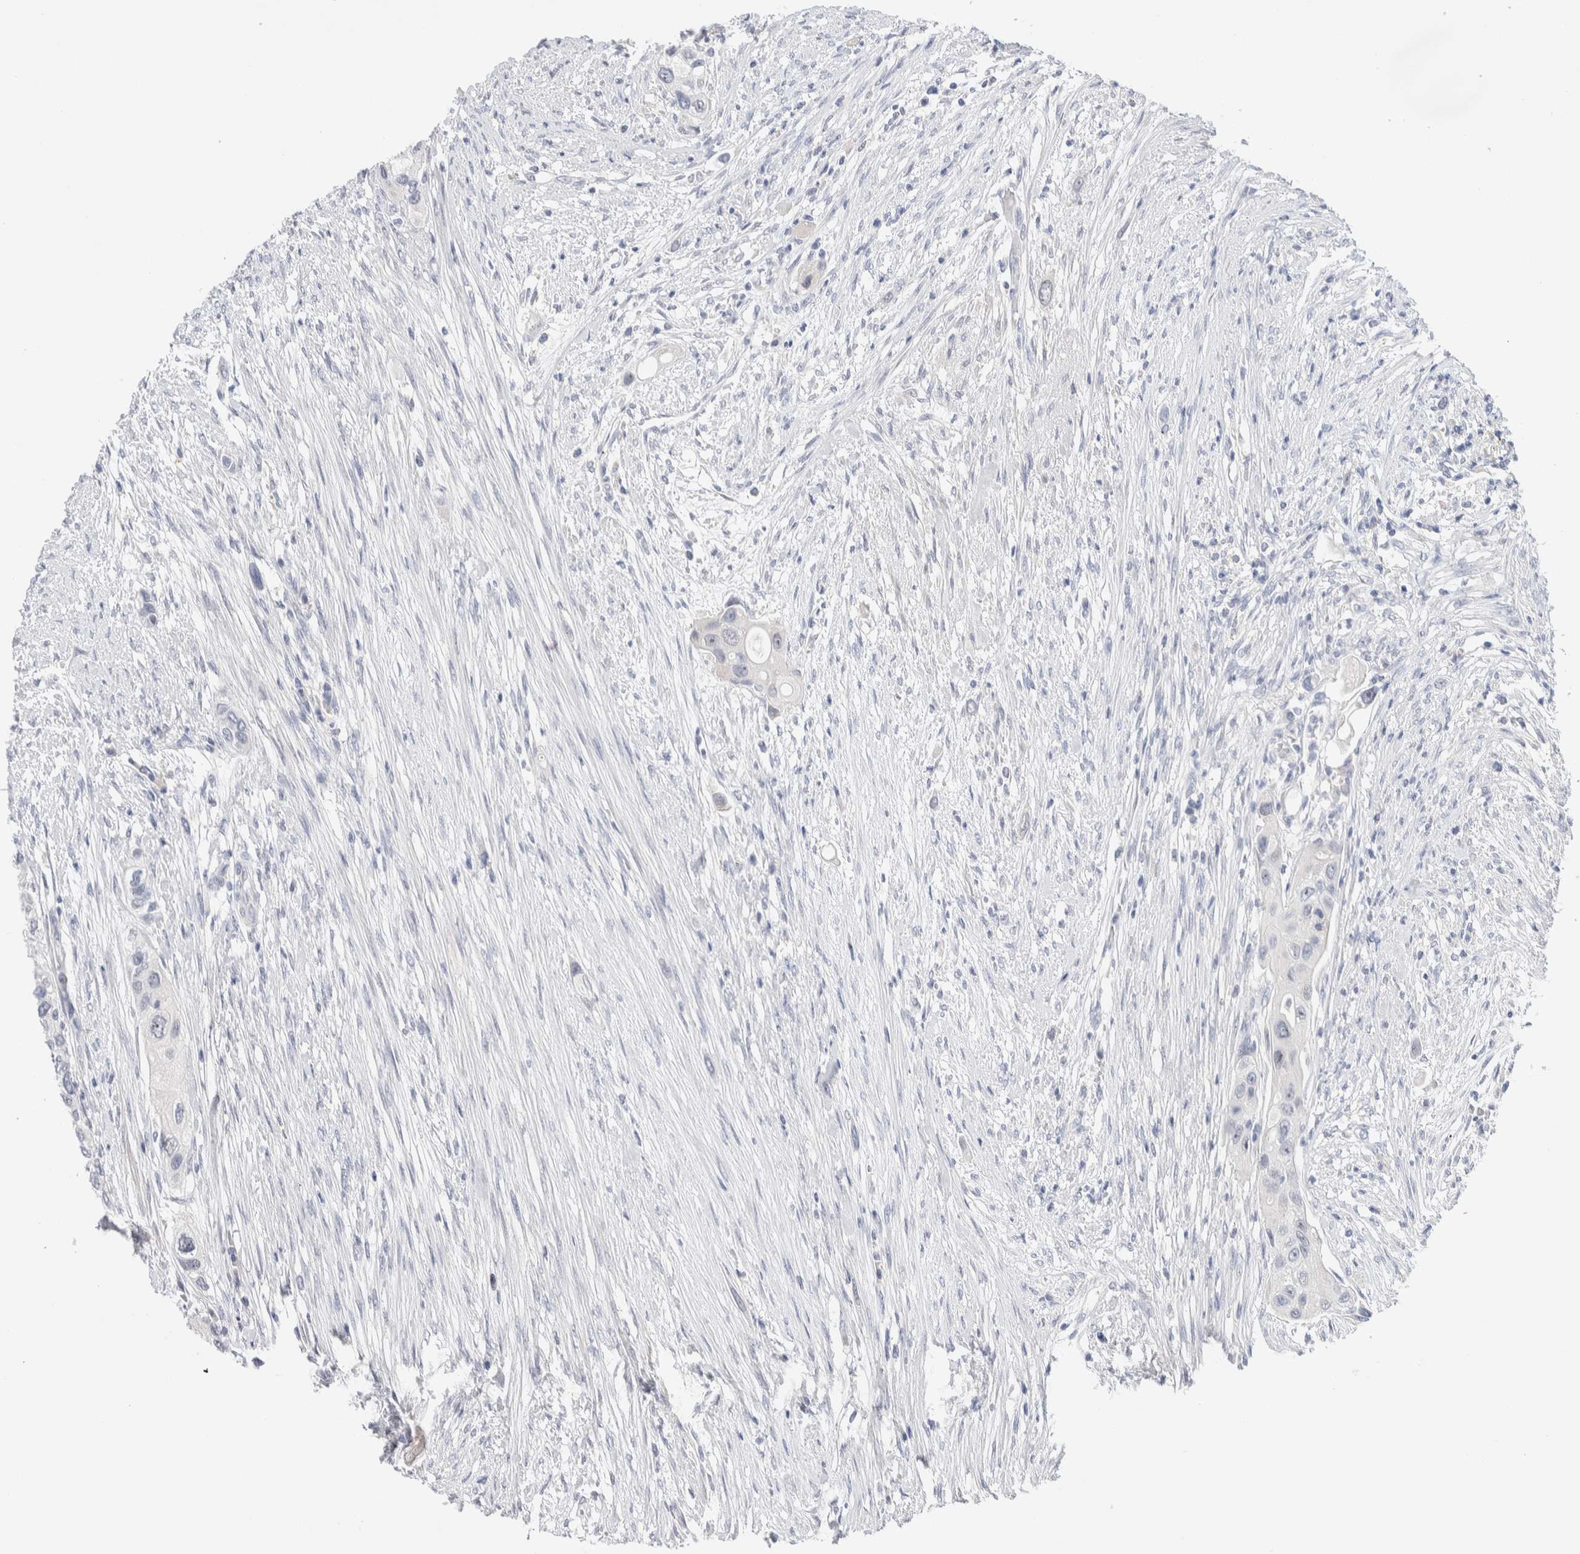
{"staining": {"intensity": "negative", "quantity": "none", "location": "none"}, "tissue": "urothelial cancer", "cell_type": "Tumor cells", "image_type": "cancer", "snomed": [{"axis": "morphology", "description": "Urothelial carcinoma, High grade"}, {"axis": "topography", "description": "Urinary bladder"}], "caption": "Protein analysis of urothelial cancer exhibits no significant positivity in tumor cells. (DAB IHC with hematoxylin counter stain).", "gene": "DNAJB6", "patient": {"sex": "female", "age": 56}}